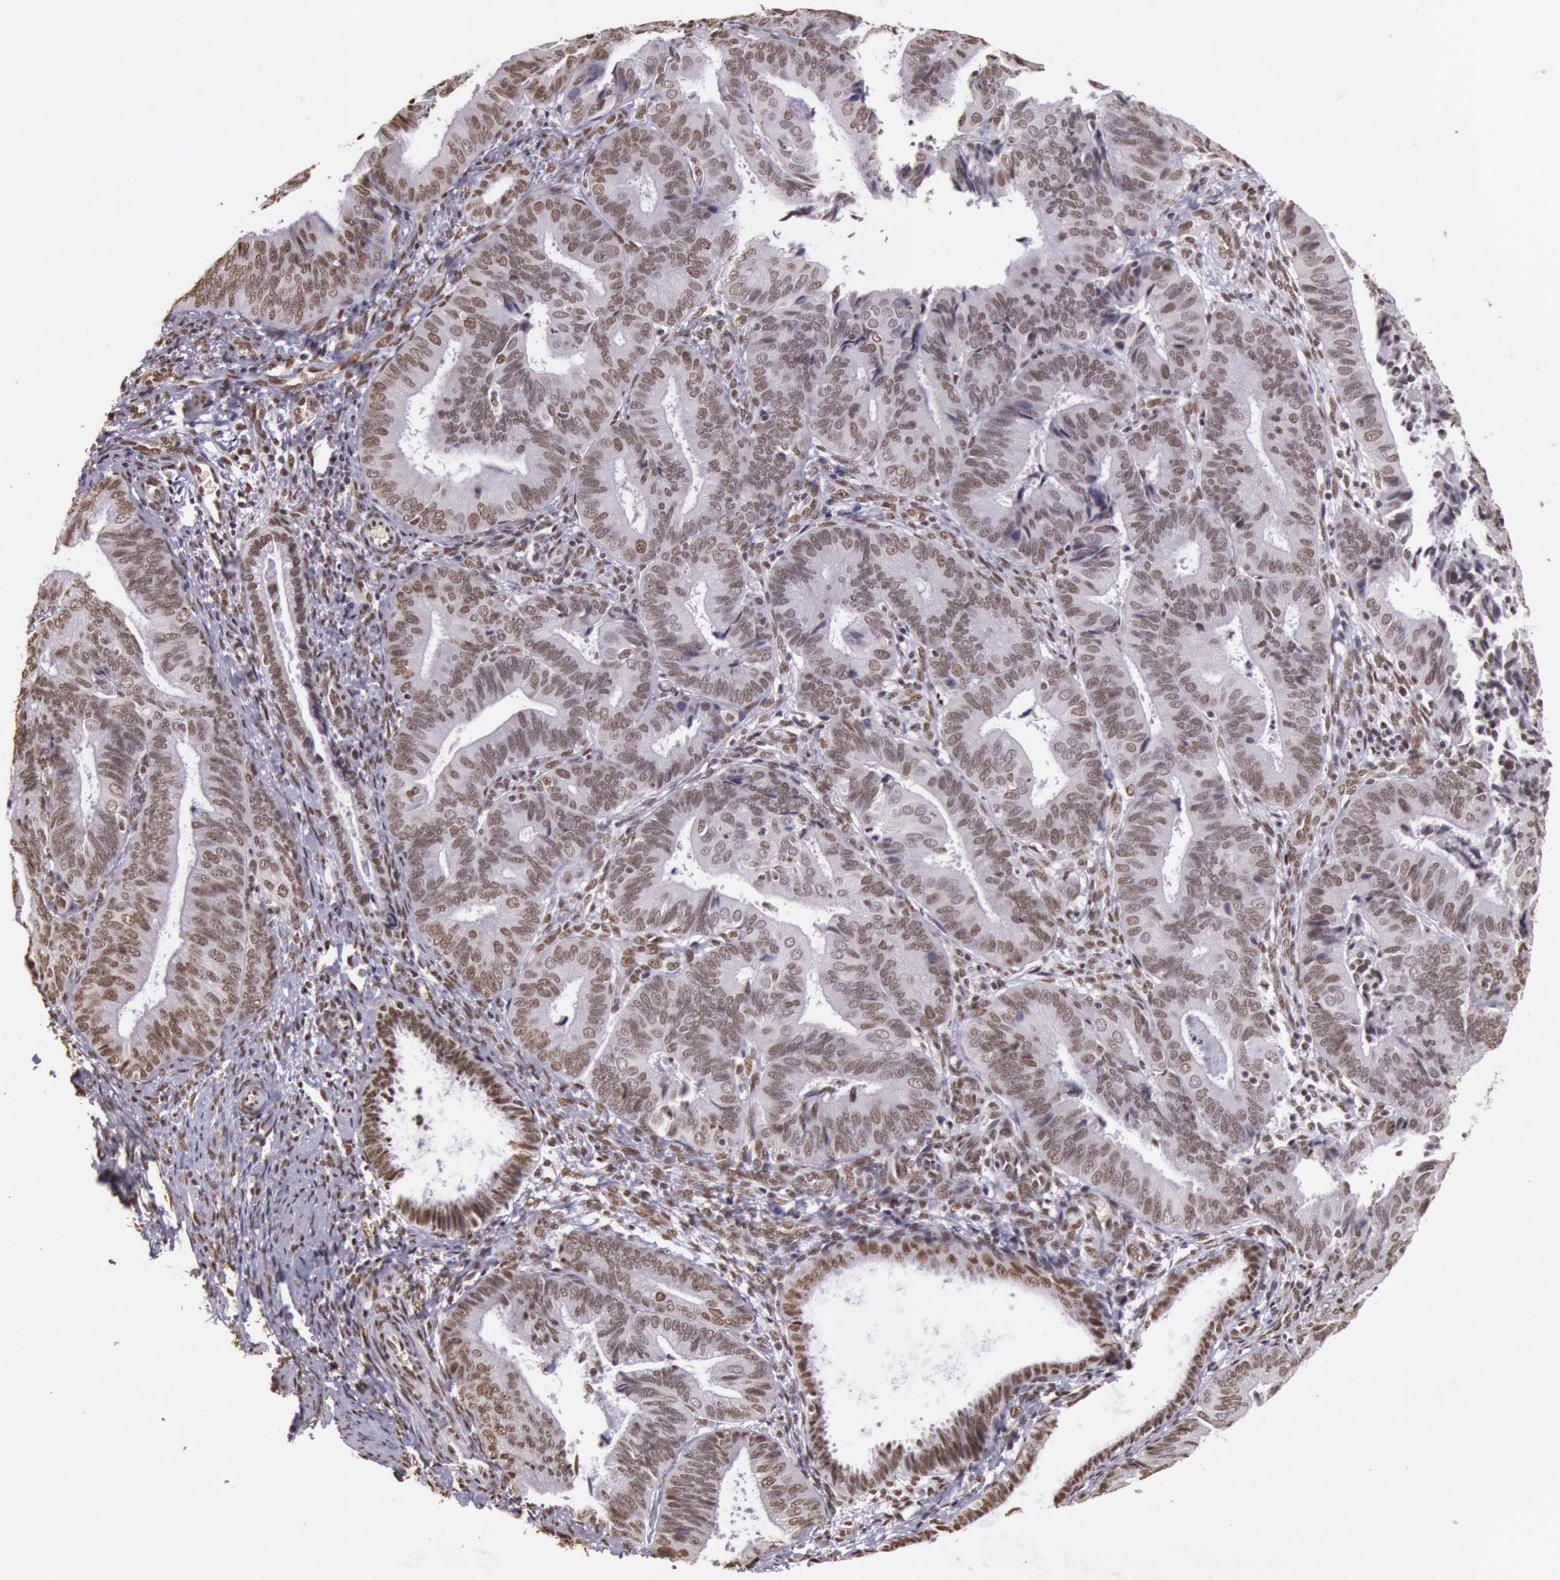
{"staining": {"intensity": "weak", "quantity": ">75%", "location": "nuclear"}, "tissue": "endometrial cancer", "cell_type": "Tumor cells", "image_type": "cancer", "snomed": [{"axis": "morphology", "description": "Adenocarcinoma, NOS"}, {"axis": "topography", "description": "Endometrium"}], "caption": "Immunohistochemistry (IHC) of endometrial adenocarcinoma exhibits low levels of weak nuclear positivity in about >75% of tumor cells.", "gene": "HNRNPH2", "patient": {"sex": "female", "age": 63}}